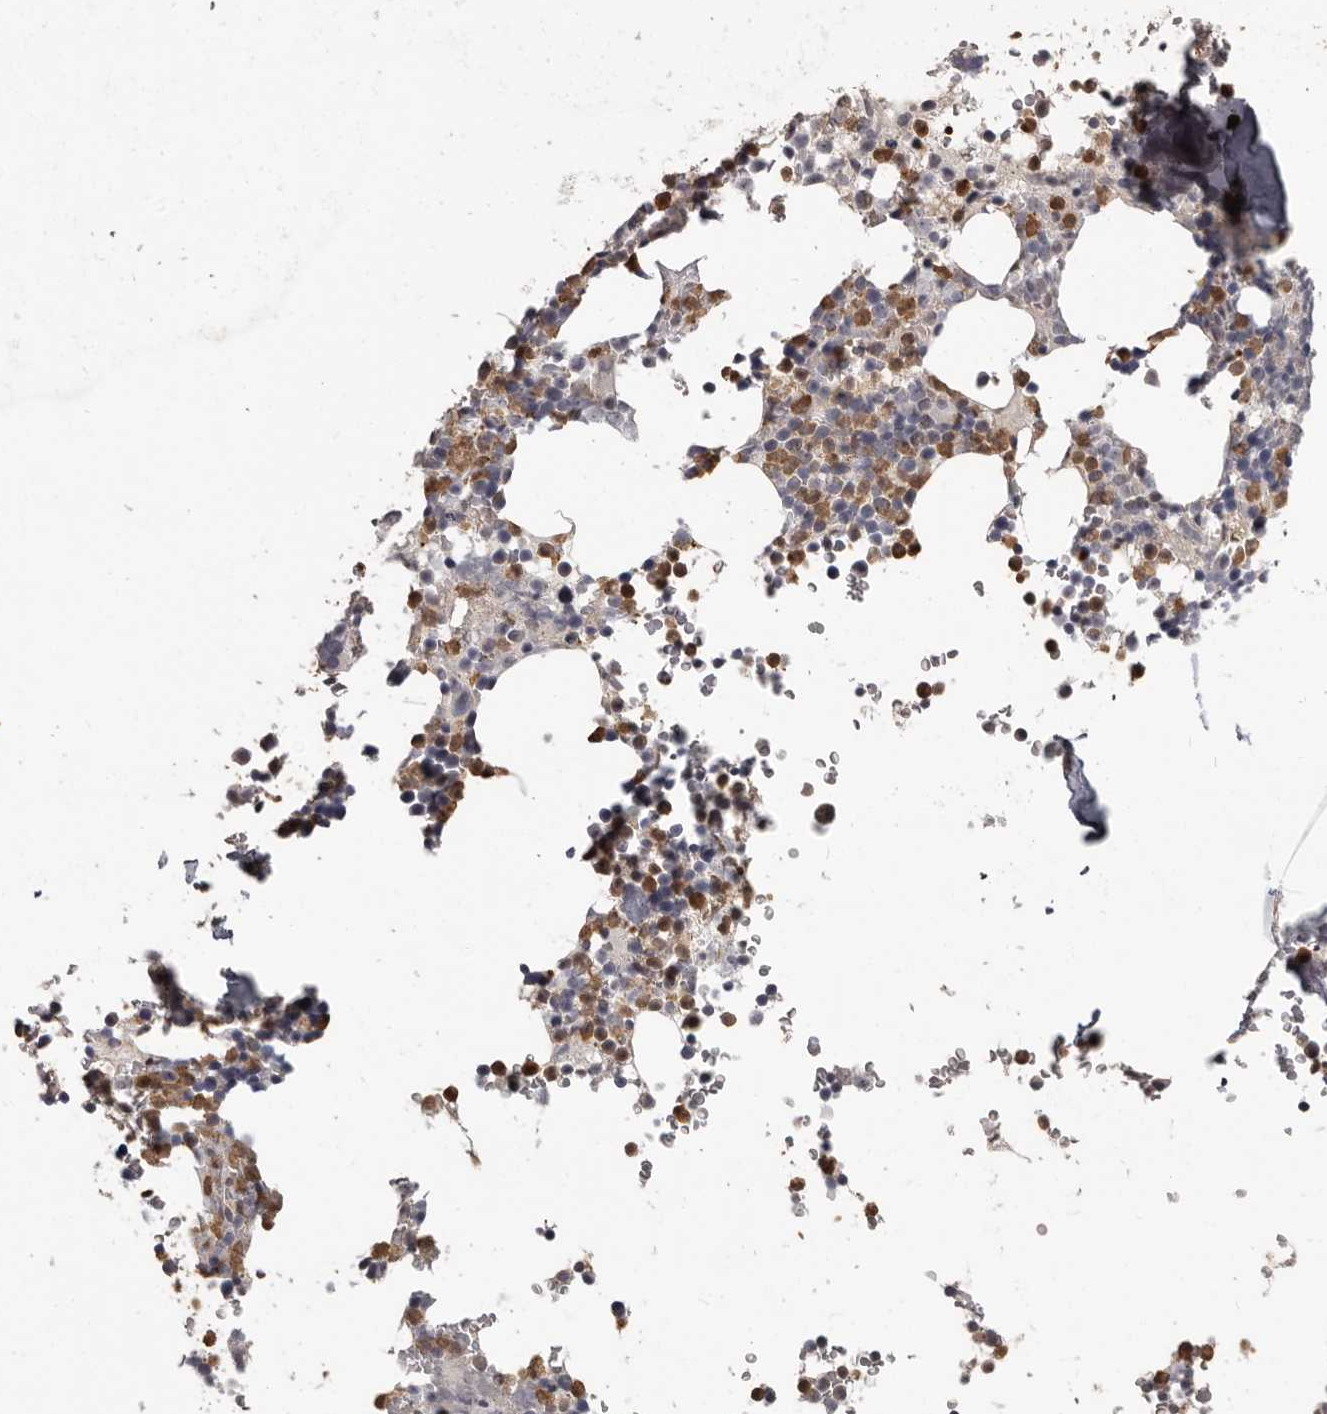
{"staining": {"intensity": "moderate", "quantity": "25%-75%", "location": "cytoplasmic/membranous"}, "tissue": "bone marrow", "cell_type": "Hematopoietic cells", "image_type": "normal", "snomed": [{"axis": "morphology", "description": "Normal tissue, NOS"}, {"axis": "topography", "description": "Bone marrow"}], "caption": "This photomicrograph shows immunohistochemistry staining of normal human bone marrow, with medium moderate cytoplasmic/membranous positivity in about 25%-75% of hematopoietic cells.", "gene": "GPR157", "patient": {"sex": "male", "age": 58}}